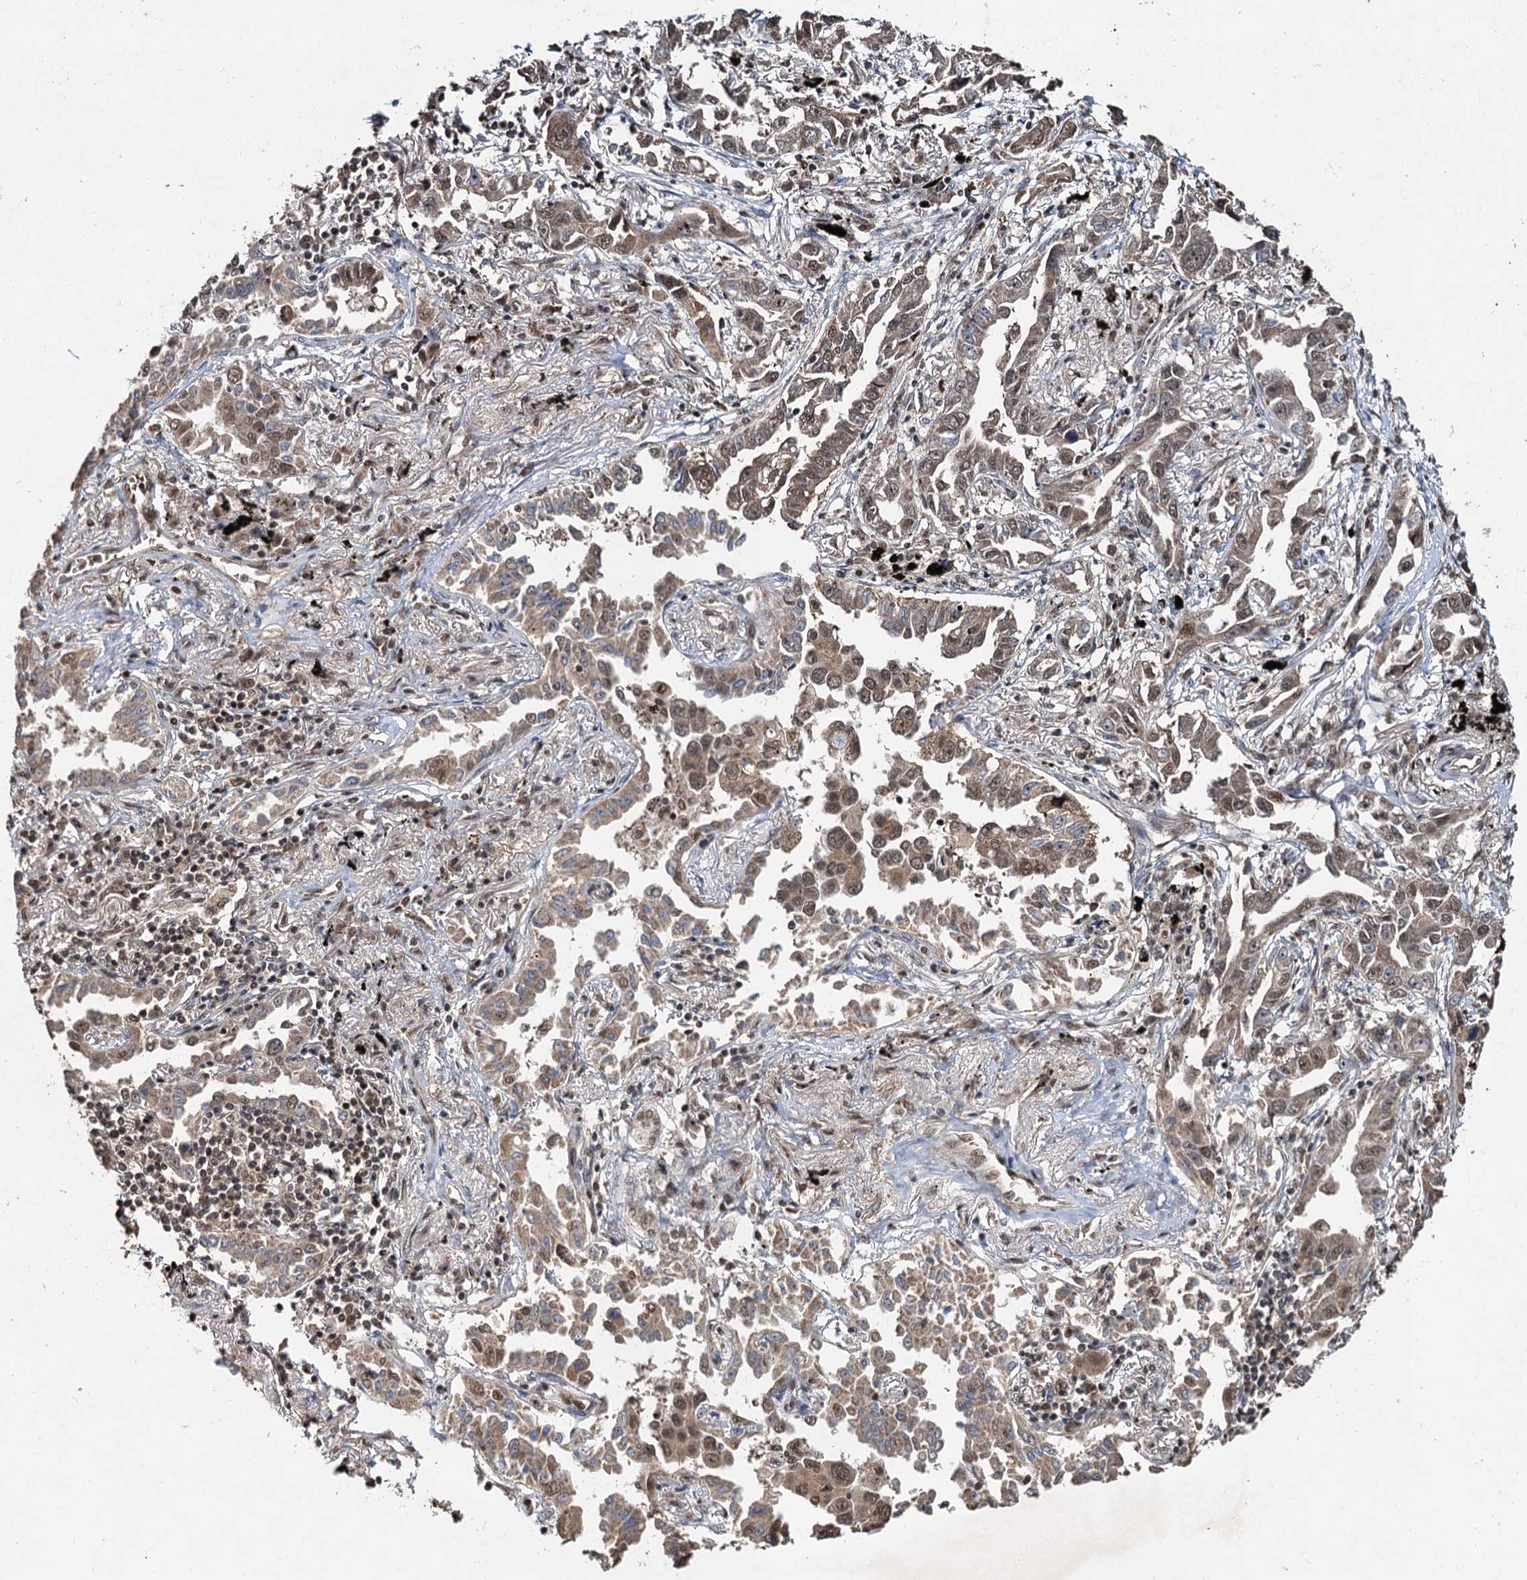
{"staining": {"intensity": "moderate", "quantity": "25%-75%", "location": "cytoplasmic/membranous,nuclear"}, "tissue": "lung cancer", "cell_type": "Tumor cells", "image_type": "cancer", "snomed": [{"axis": "morphology", "description": "Adenocarcinoma, NOS"}, {"axis": "topography", "description": "Lung"}], "caption": "Brown immunohistochemical staining in human lung cancer (adenocarcinoma) shows moderate cytoplasmic/membranous and nuclear staining in about 25%-75% of tumor cells.", "gene": "REP15", "patient": {"sex": "male", "age": 67}}